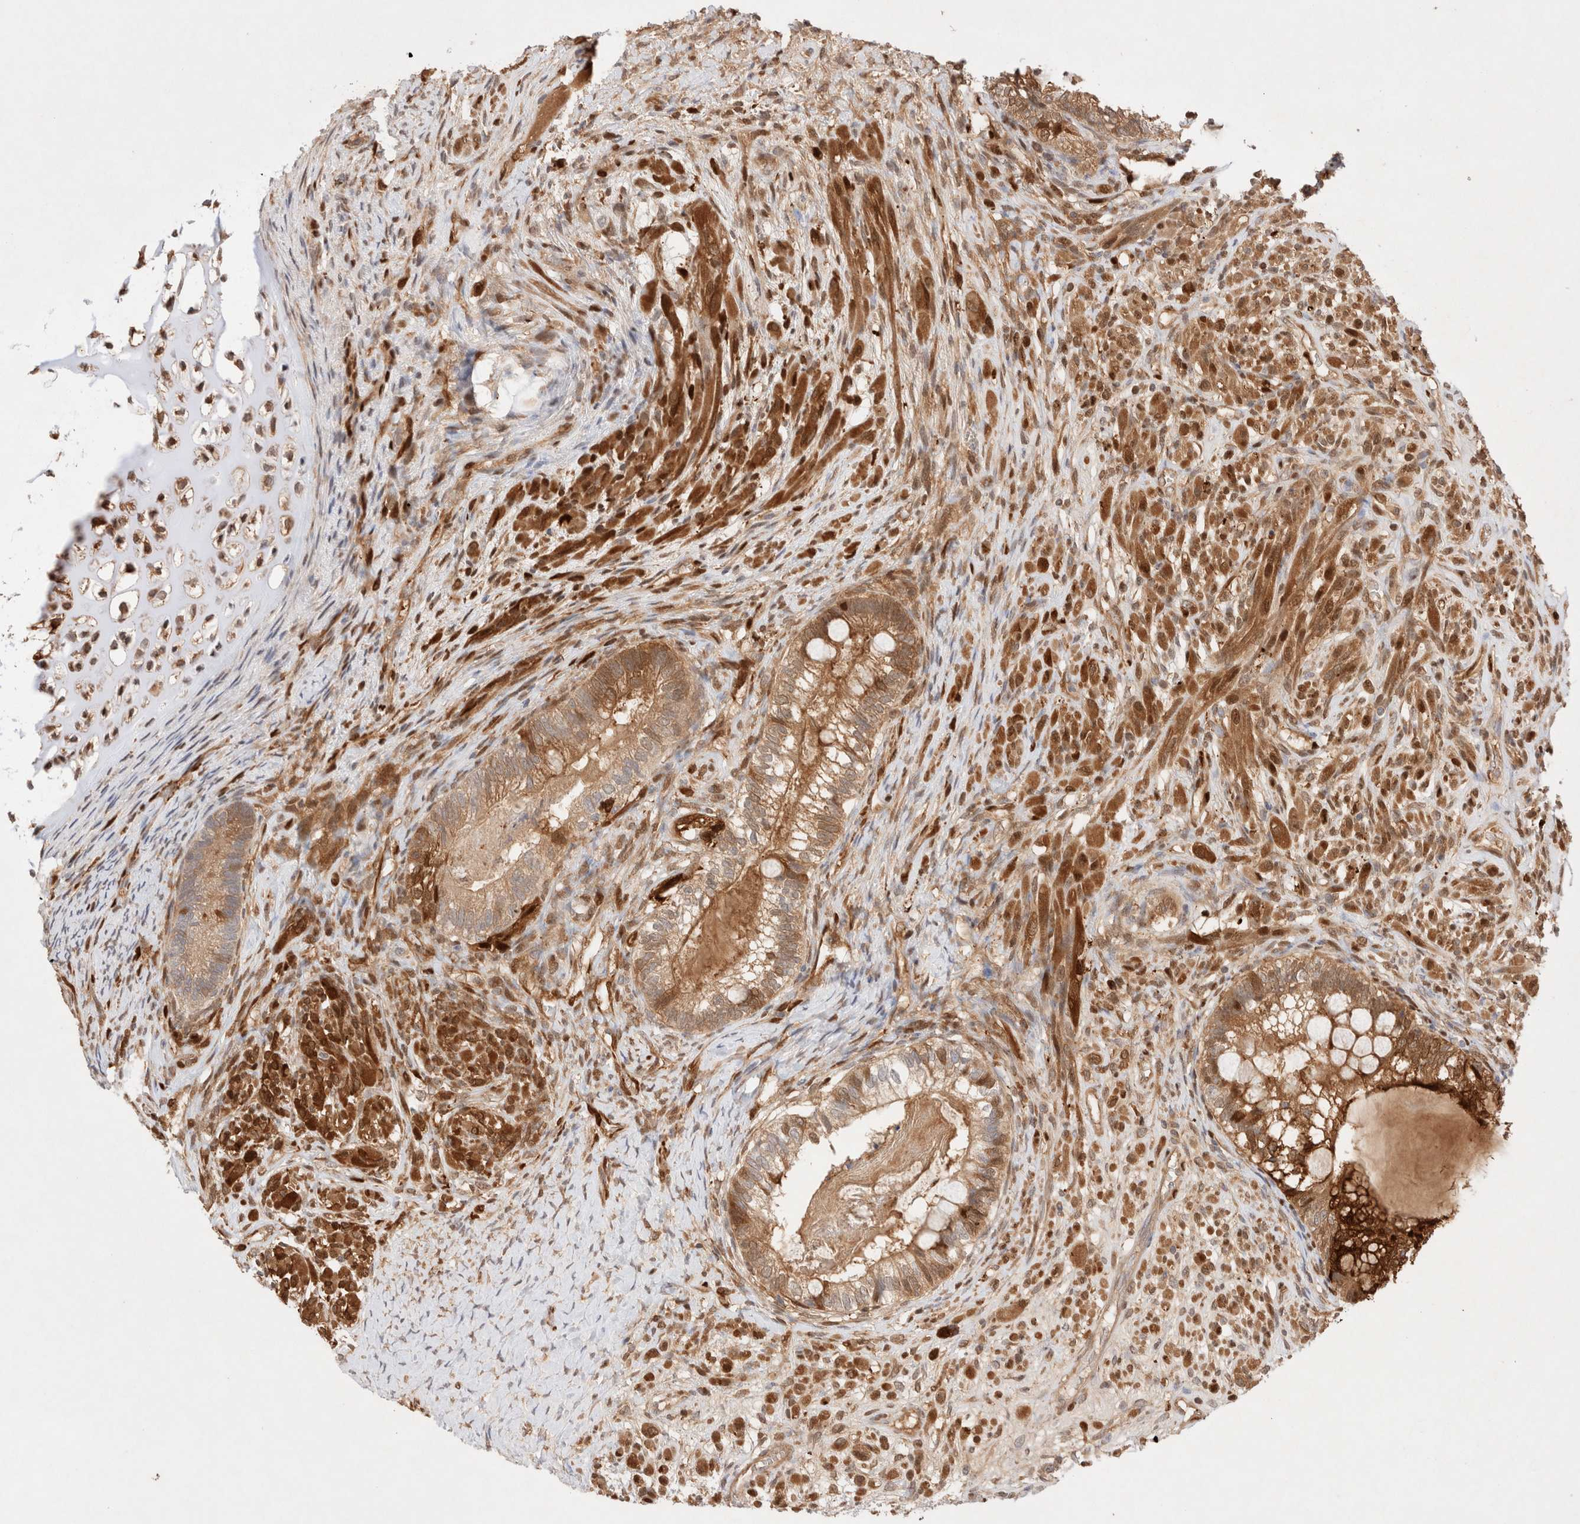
{"staining": {"intensity": "moderate", "quantity": ">75%", "location": "cytoplasmic/membranous"}, "tissue": "testis cancer", "cell_type": "Tumor cells", "image_type": "cancer", "snomed": [{"axis": "morphology", "description": "Seminoma, NOS"}, {"axis": "morphology", "description": "Carcinoma, Embryonal, NOS"}, {"axis": "topography", "description": "Testis"}], "caption": "Protein staining of embryonal carcinoma (testis) tissue reveals moderate cytoplasmic/membranous expression in approximately >75% of tumor cells. The protein of interest is shown in brown color, while the nuclei are stained blue.", "gene": "STARD10", "patient": {"sex": "male", "age": 28}}